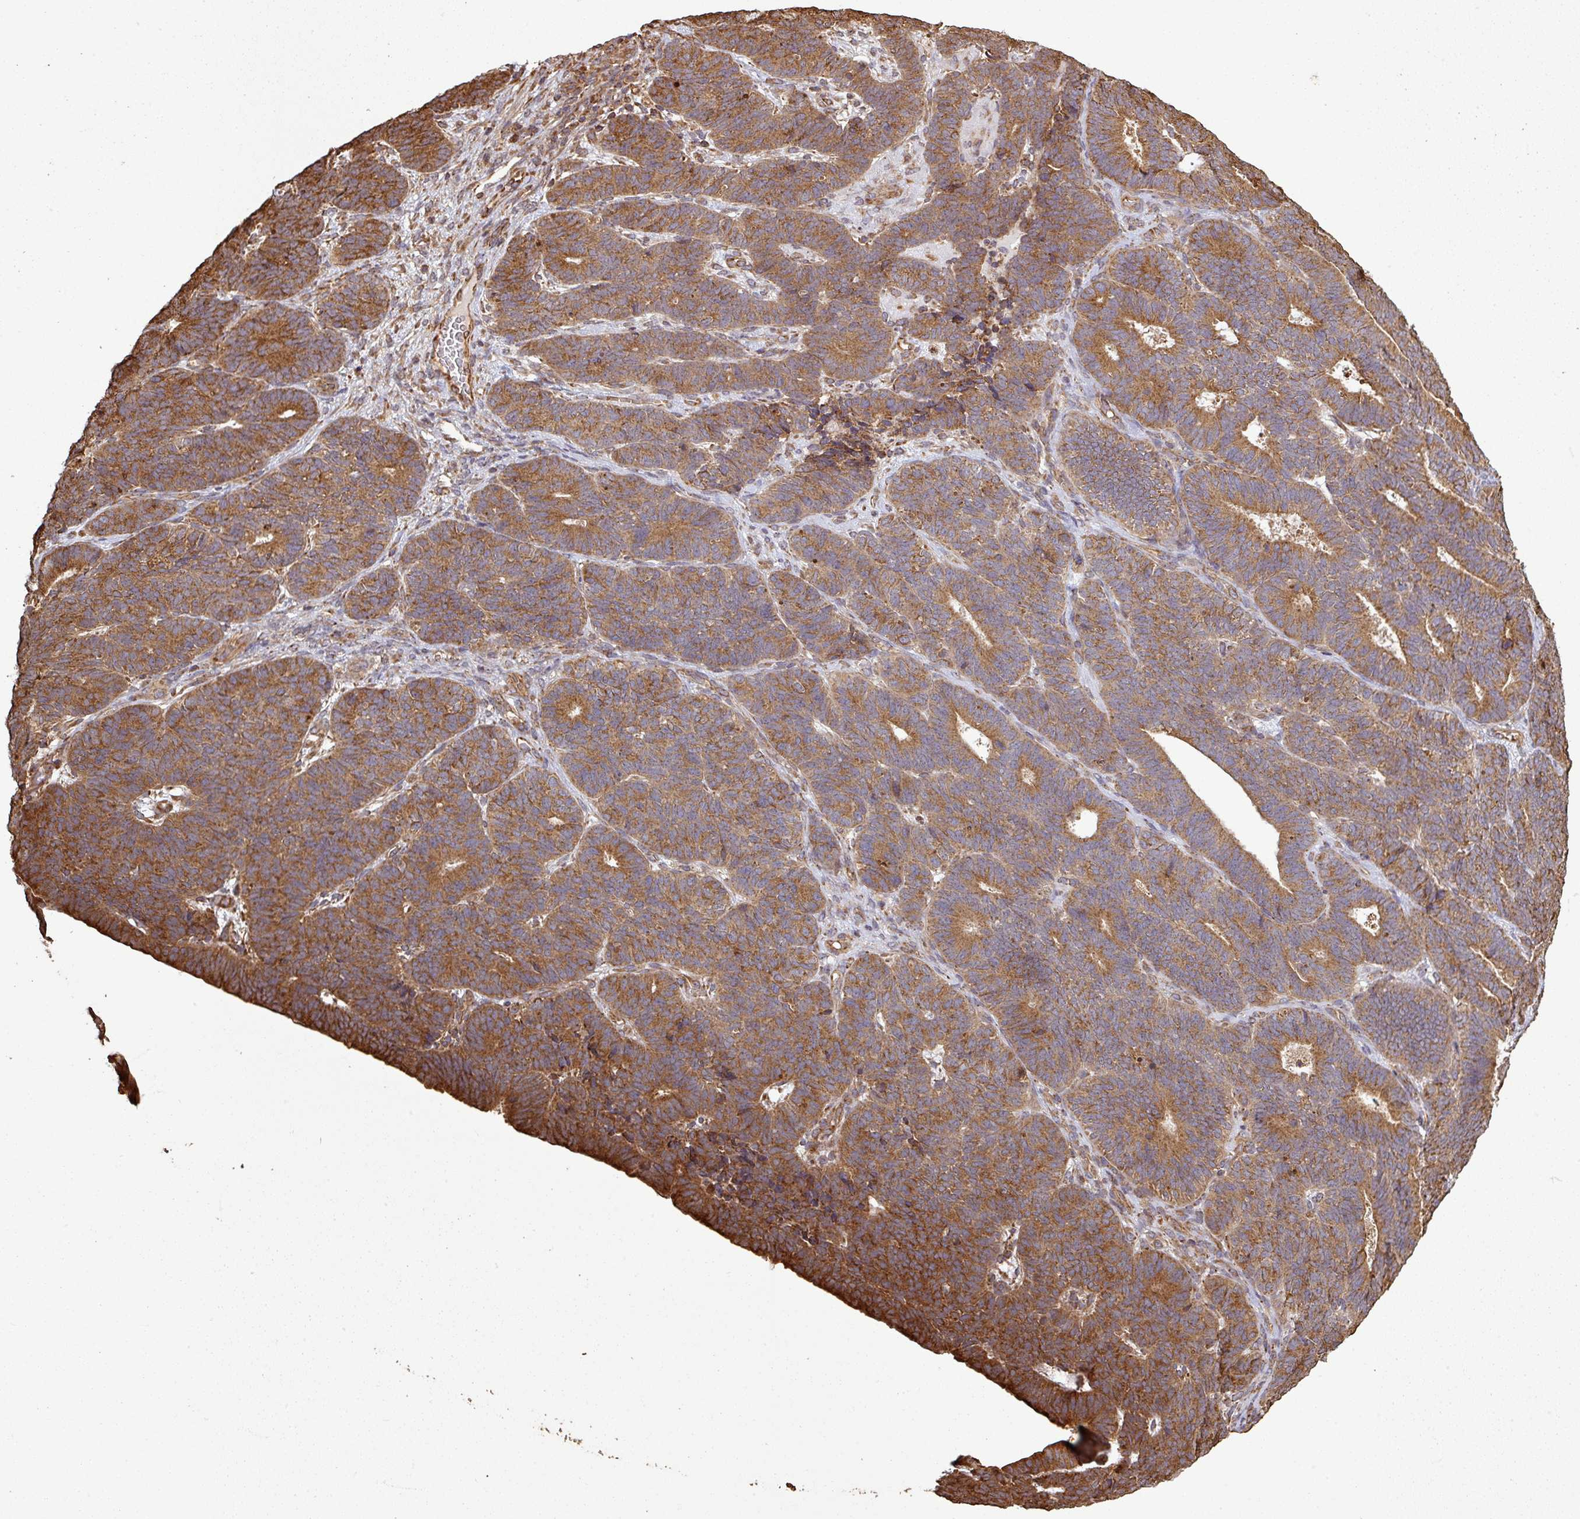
{"staining": {"intensity": "strong", "quantity": ">75%", "location": "cytoplasmic/membranous"}, "tissue": "endometrial cancer", "cell_type": "Tumor cells", "image_type": "cancer", "snomed": [{"axis": "morphology", "description": "Adenocarcinoma, NOS"}, {"axis": "topography", "description": "Endometrium"}], "caption": "Immunohistochemistry micrograph of endometrial cancer (adenocarcinoma) stained for a protein (brown), which demonstrates high levels of strong cytoplasmic/membranous expression in about >75% of tumor cells.", "gene": "PLEKHM1", "patient": {"sex": "female", "age": 70}}